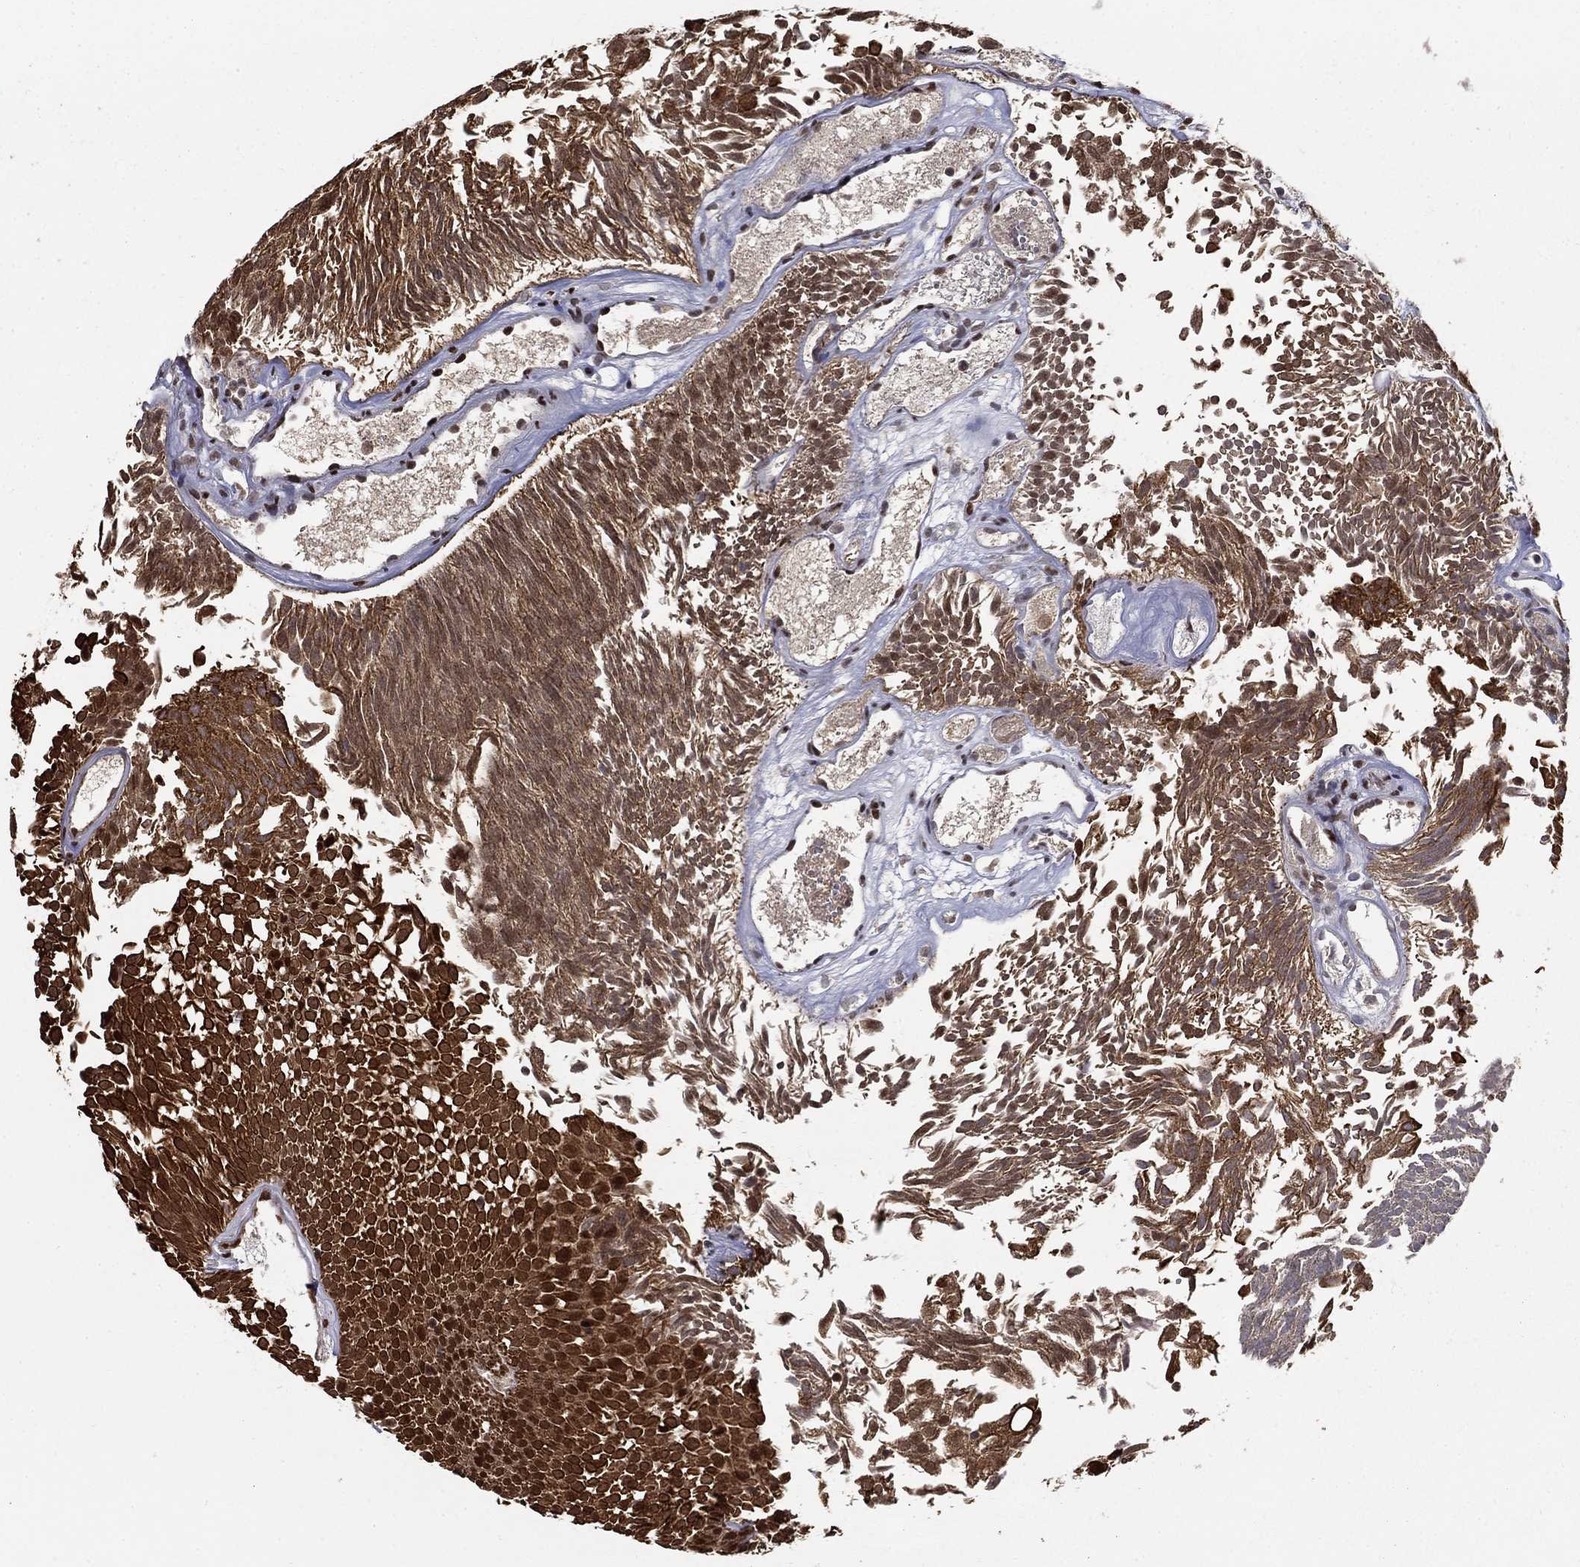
{"staining": {"intensity": "strong", "quantity": "25%-75%", "location": "cytoplasmic/membranous,nuclear"}, "tissue": "urothelial cancer", "cell_type": "Tumor cells", "image_type": "cancer", "snomed": [{"axis": "morphology", "description": "Urothelial carcinoma, Low grade"}, {"axis": "topography", "description": "Urinary bladder"}], "caption": "This histopathology image exhibits immunohistochemistry staining of human urothelial cancer, with high strong cytoplasmic/membranous and nuclear expression in approximately 25%-75% of tumor cells.", "gene": "CDCA7L", "patient": {"sex": "male", "age": 52}}